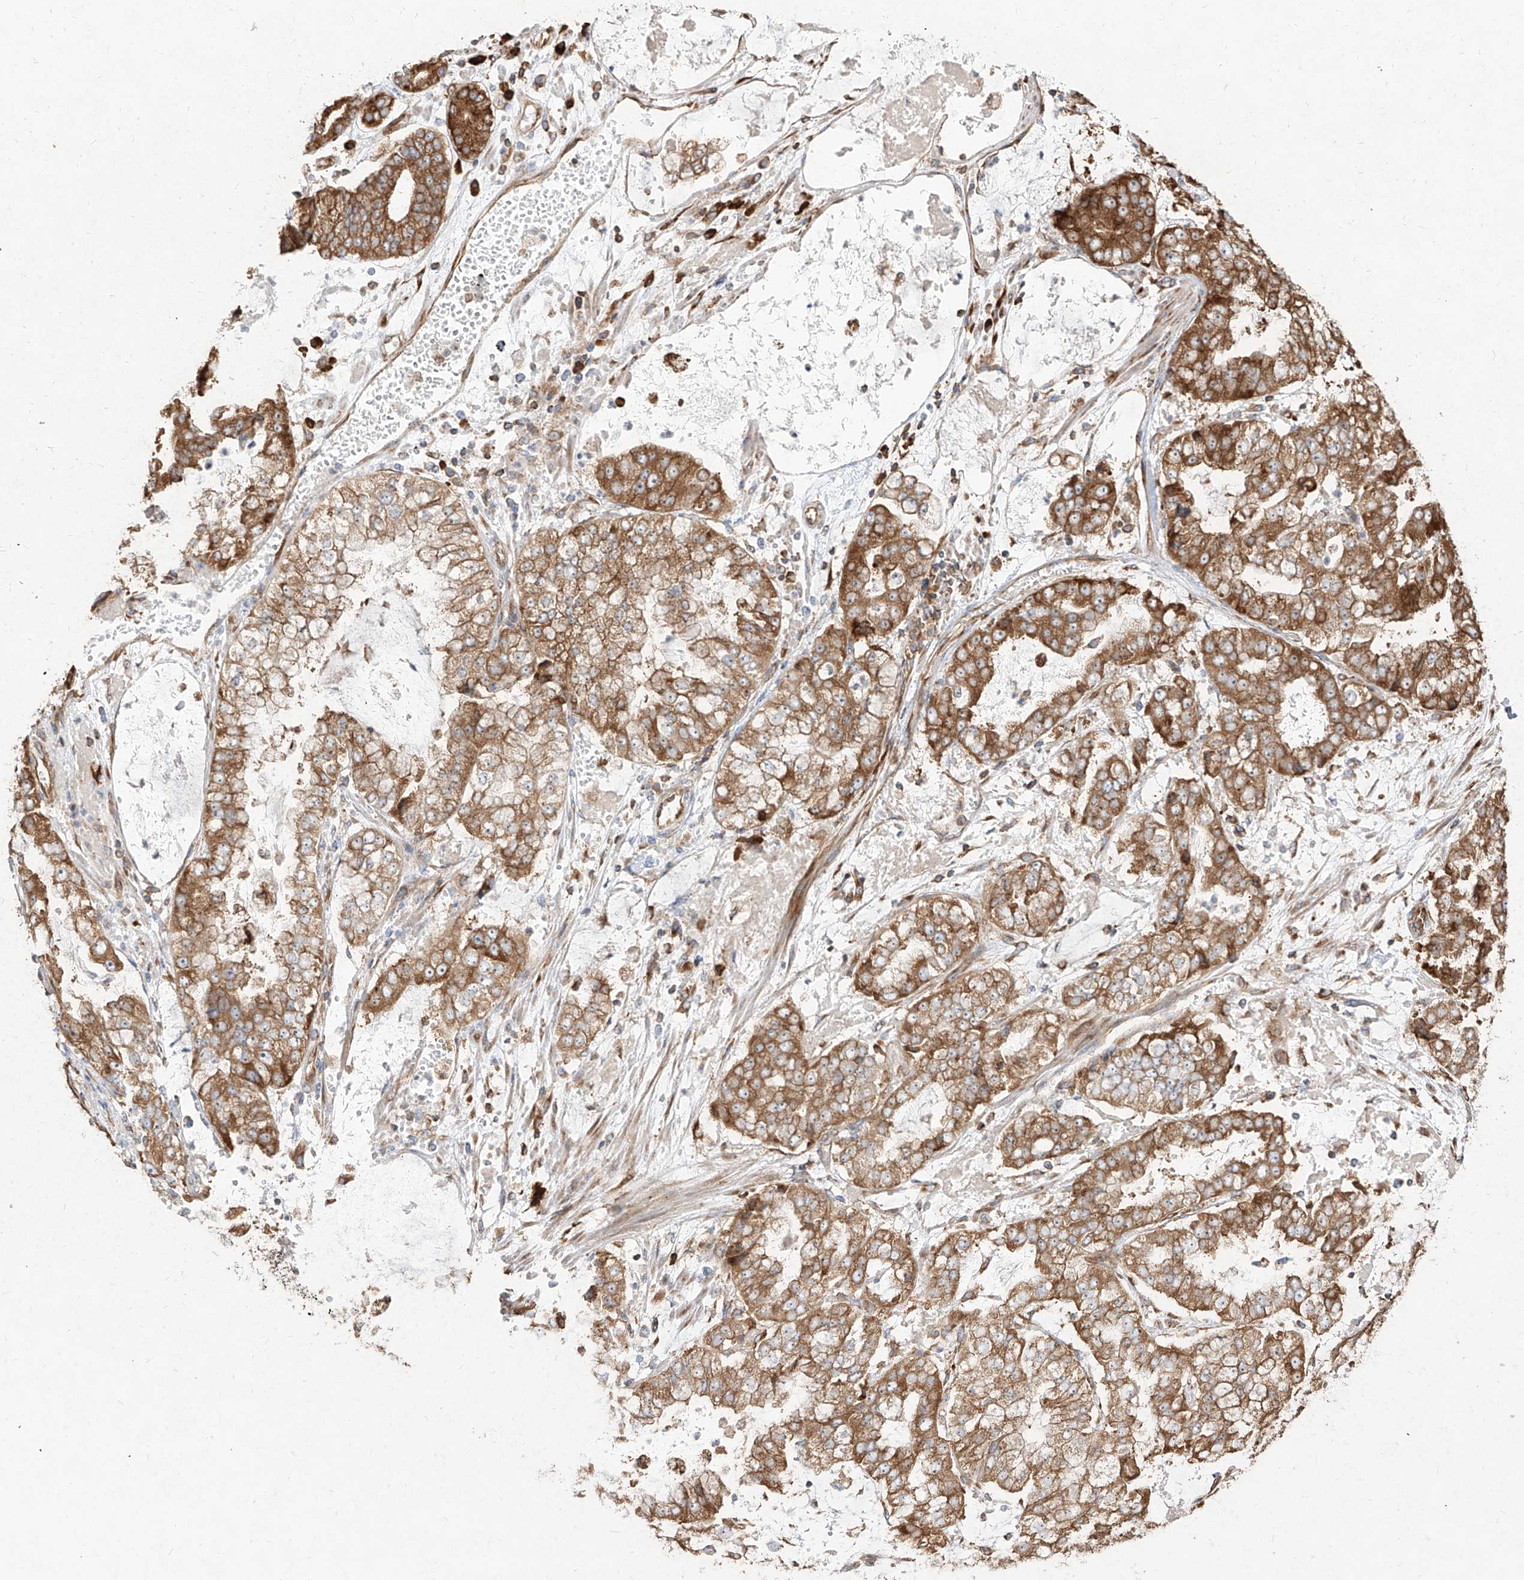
{"staining": {"intensity": "moderate", "quantity": ">75%", "location": "cytoplasmic/membranous"}, "tissue": "stomach cancer", "cell_type": "Tumor cells", "image_type": "cancer", "snomed": [{"axis": "morphology", "description": "Adenocarcinoma, NOS"}, {"axis": "topography", "description": "Stomach"}], "caption": "Protein staining shows moderate cytoplasmic/membranous positivity in about >75% of tumor cells in stomach cancer (adenocarcinoma). The staining was performed using DAB, with brown indicating positive protein expression. Nuclei are stained blue with hematoxylin.", "gene": "RPS25", "patient": {"sex": "male", "age": 76}}